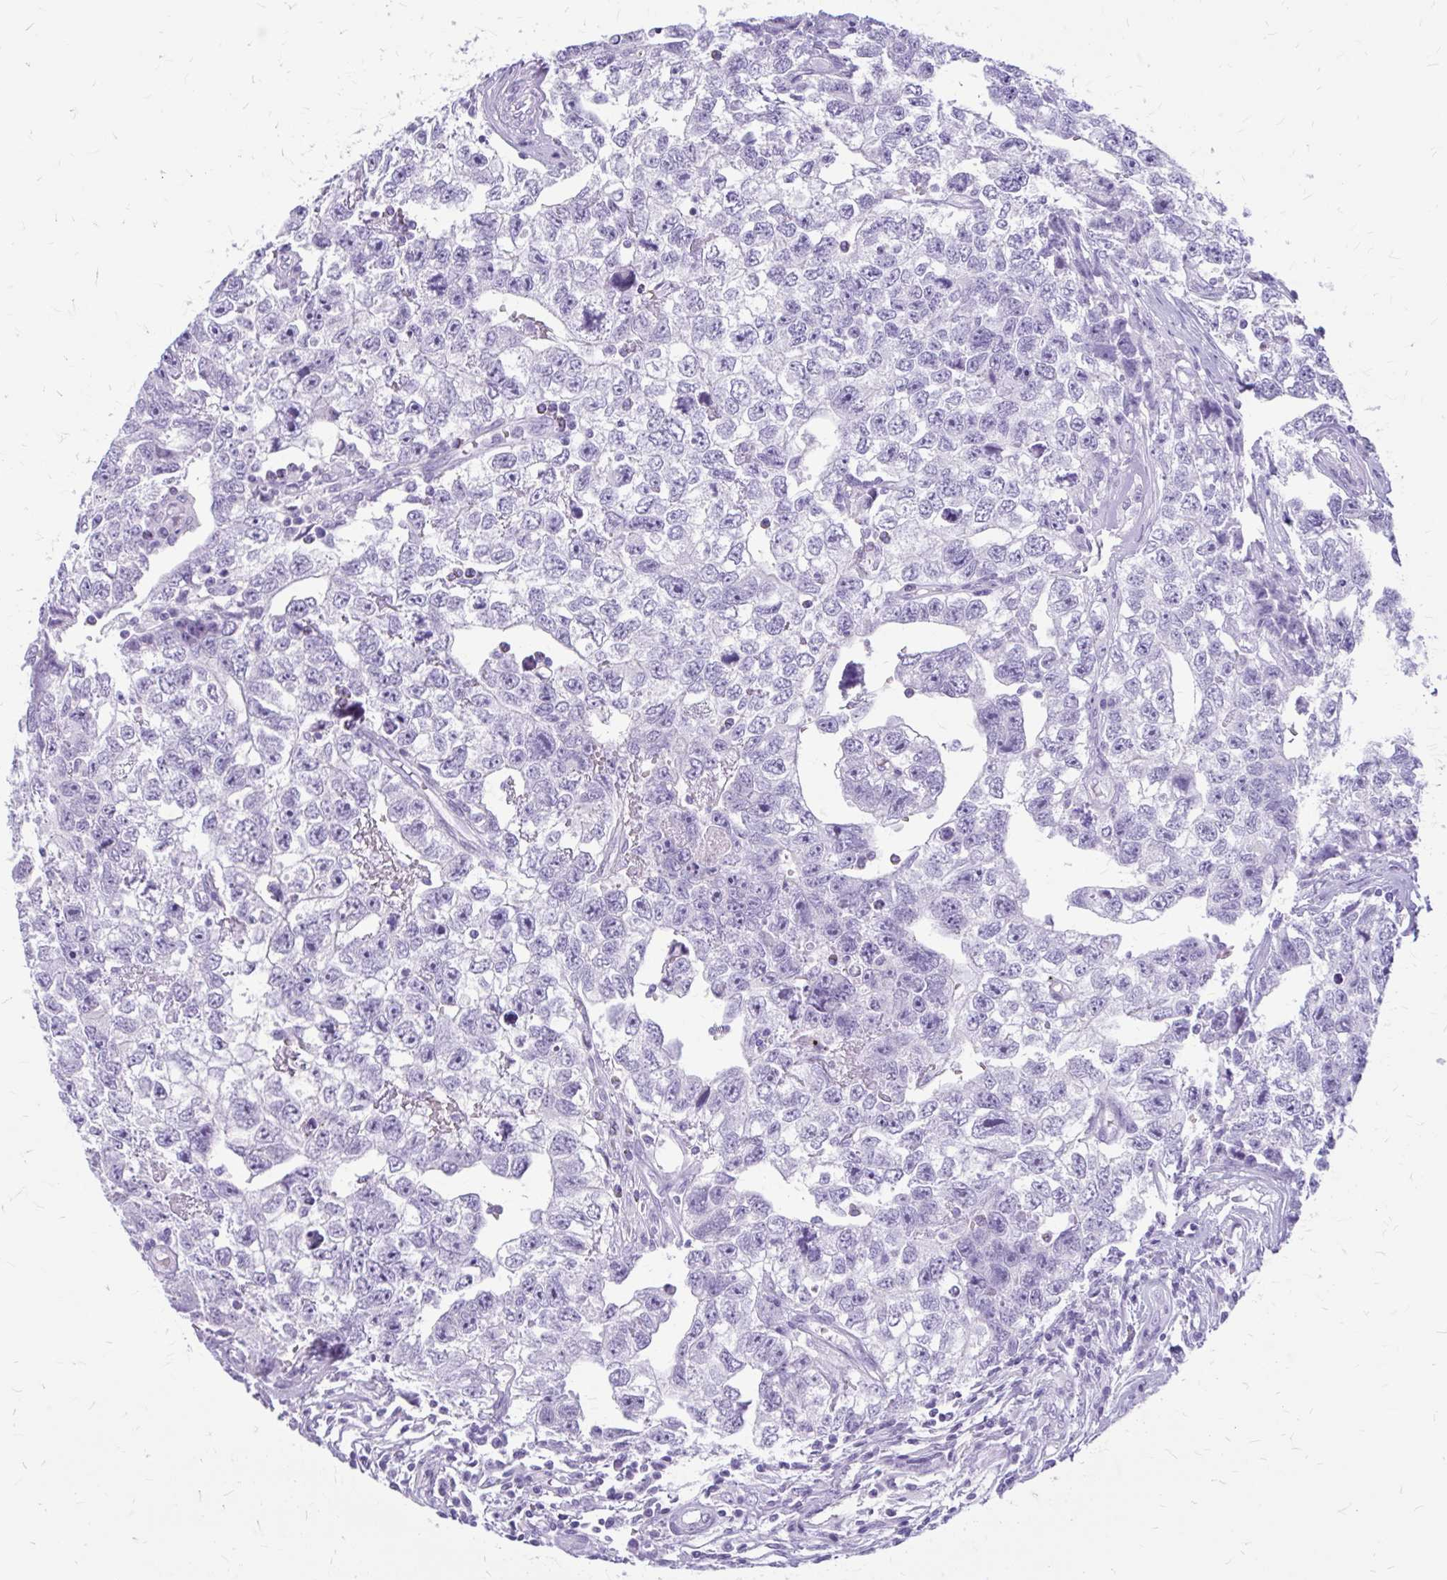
{"staining": {"intensity": "negative", "quantity": "none", "location": "none"}, "tissue": "testis cancer", "cell_type": "Tumor cells", "image_type": "cancer", "snomed": [{"axis": "morphology", "description": "Carcinoma, Embryonal, NOS"}, {"axis": "topography", "description": "Testis"}], "caption": "Human testis embryonal carcinoma stained for a protein using immunohistochemistry (IHC) displays no staining in tumor cells.", "gene": "KLHDC7A", "patient": {"sex": "male", "age": 22}}